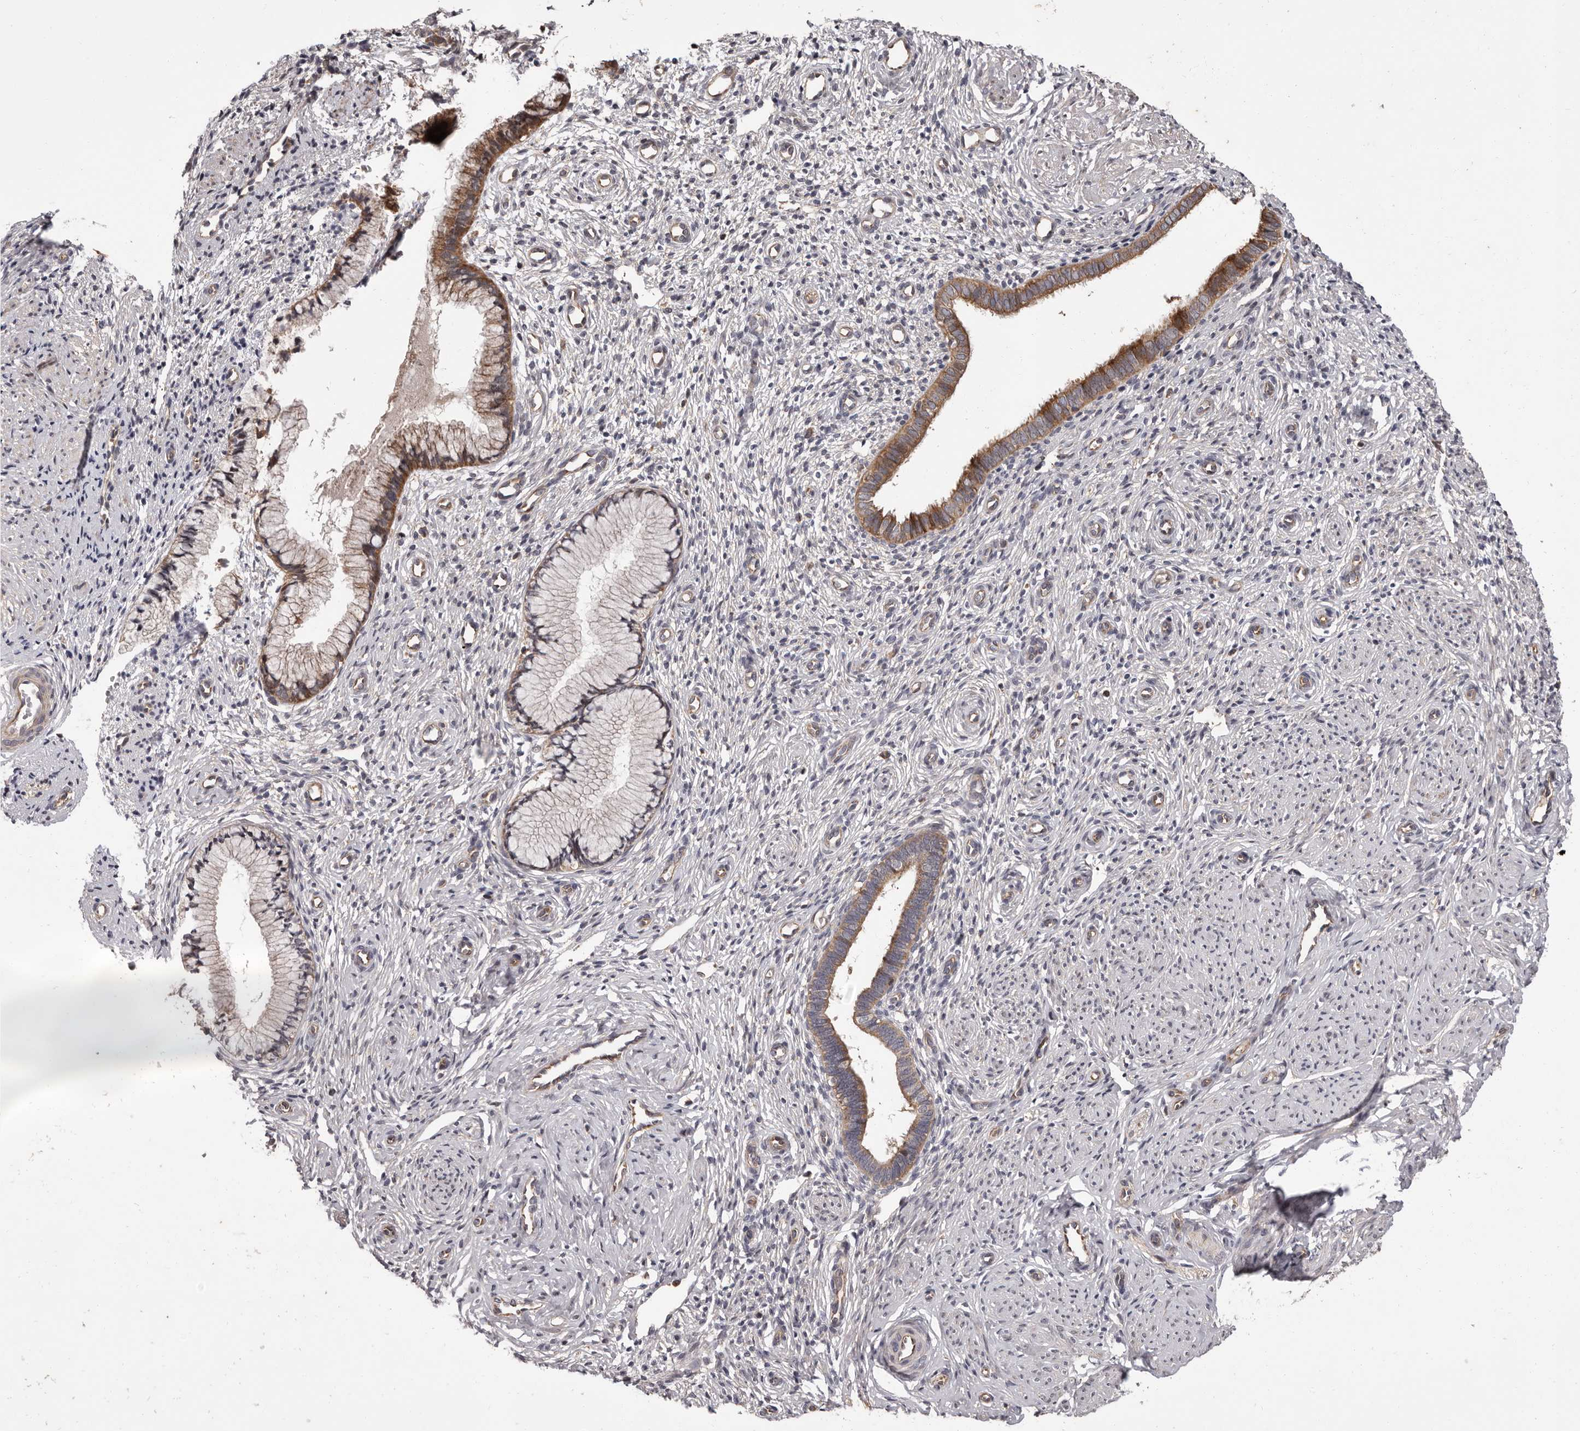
{"staining": {"intensity": "moderate", "quantity": ">75%", "location": "cytoplasmic/membranous"}, "tissue": "cervix", "cell_type": "Glandular cells", "image_type": "normal", "snomed": [{"axis": "morphology", "description": "Normal tissue, NOS"}, {"axis": "topography", "description": "Cervix"}], "caption": "The histopathology image demonstrates immunohistochemical staining of unremarkable cervix. There is moderate cytoplasmic/membranous positivity is present in approximately >75% of glandular cells. Ihc stains the protein of interest in brown and the nuclei are stained blue.", "gene": "VPS37A", "patient": {"sex": "female", "age": 27}}